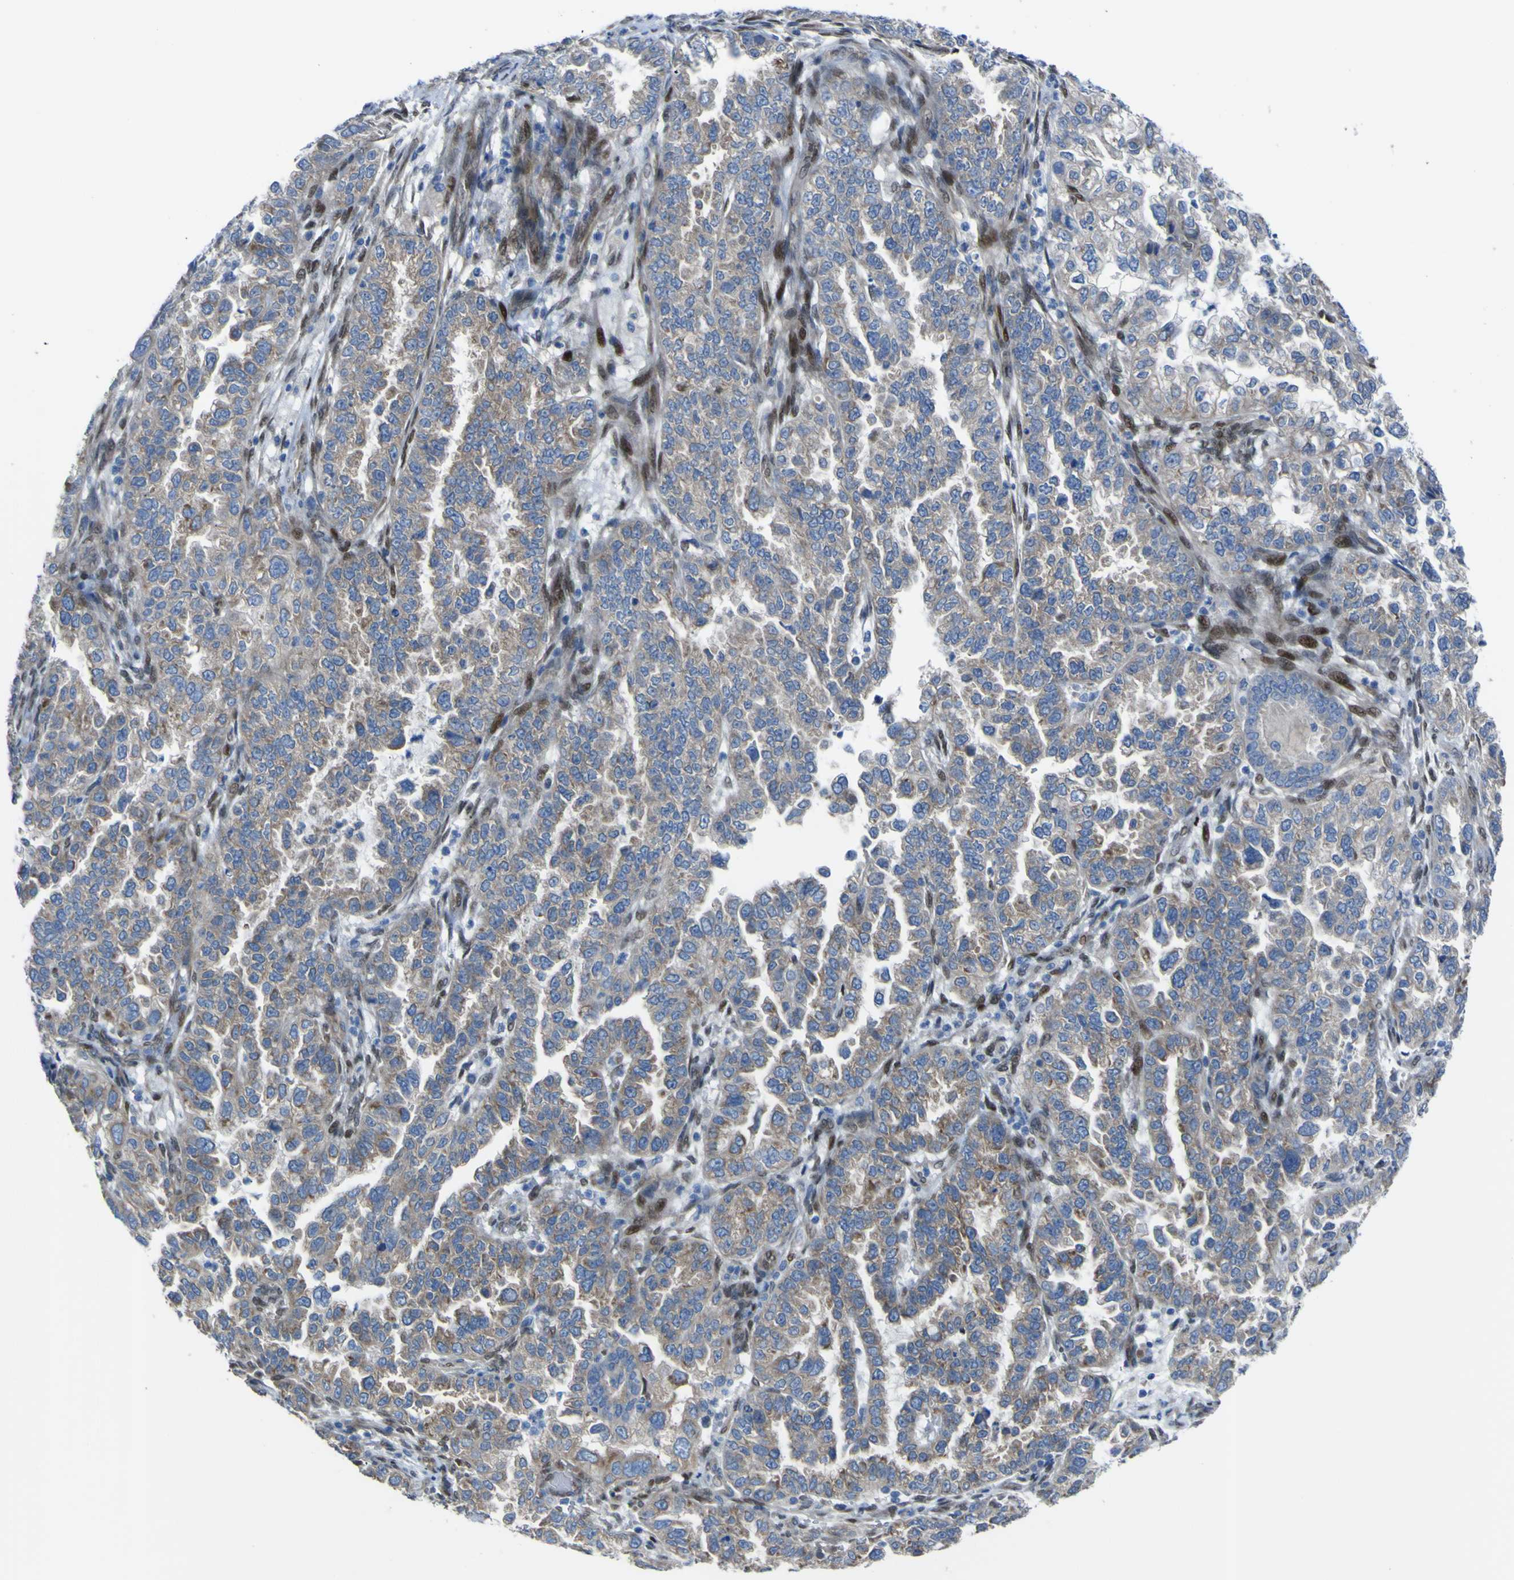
{"staining": {"intensity": "moderate", "quantity": "25%-75%", "location": "cytoplasmic/membranous"}, "tissue": "endometrial cancer", "cell_type": "Tumor cells", "image_type": "cancer", "snomed": [{"axis": "morphology", "description": "Adenocarcinoma, NOS"}, {"axis": "topography", "description": "Endometrium"}], "caption": "Endometrial cancer stained for a protein shows moderate cytoplasmic/membranous positivity in tumor cells.", "gene": "LRRN1", "patient": {"sex": "female", "age": 85}}